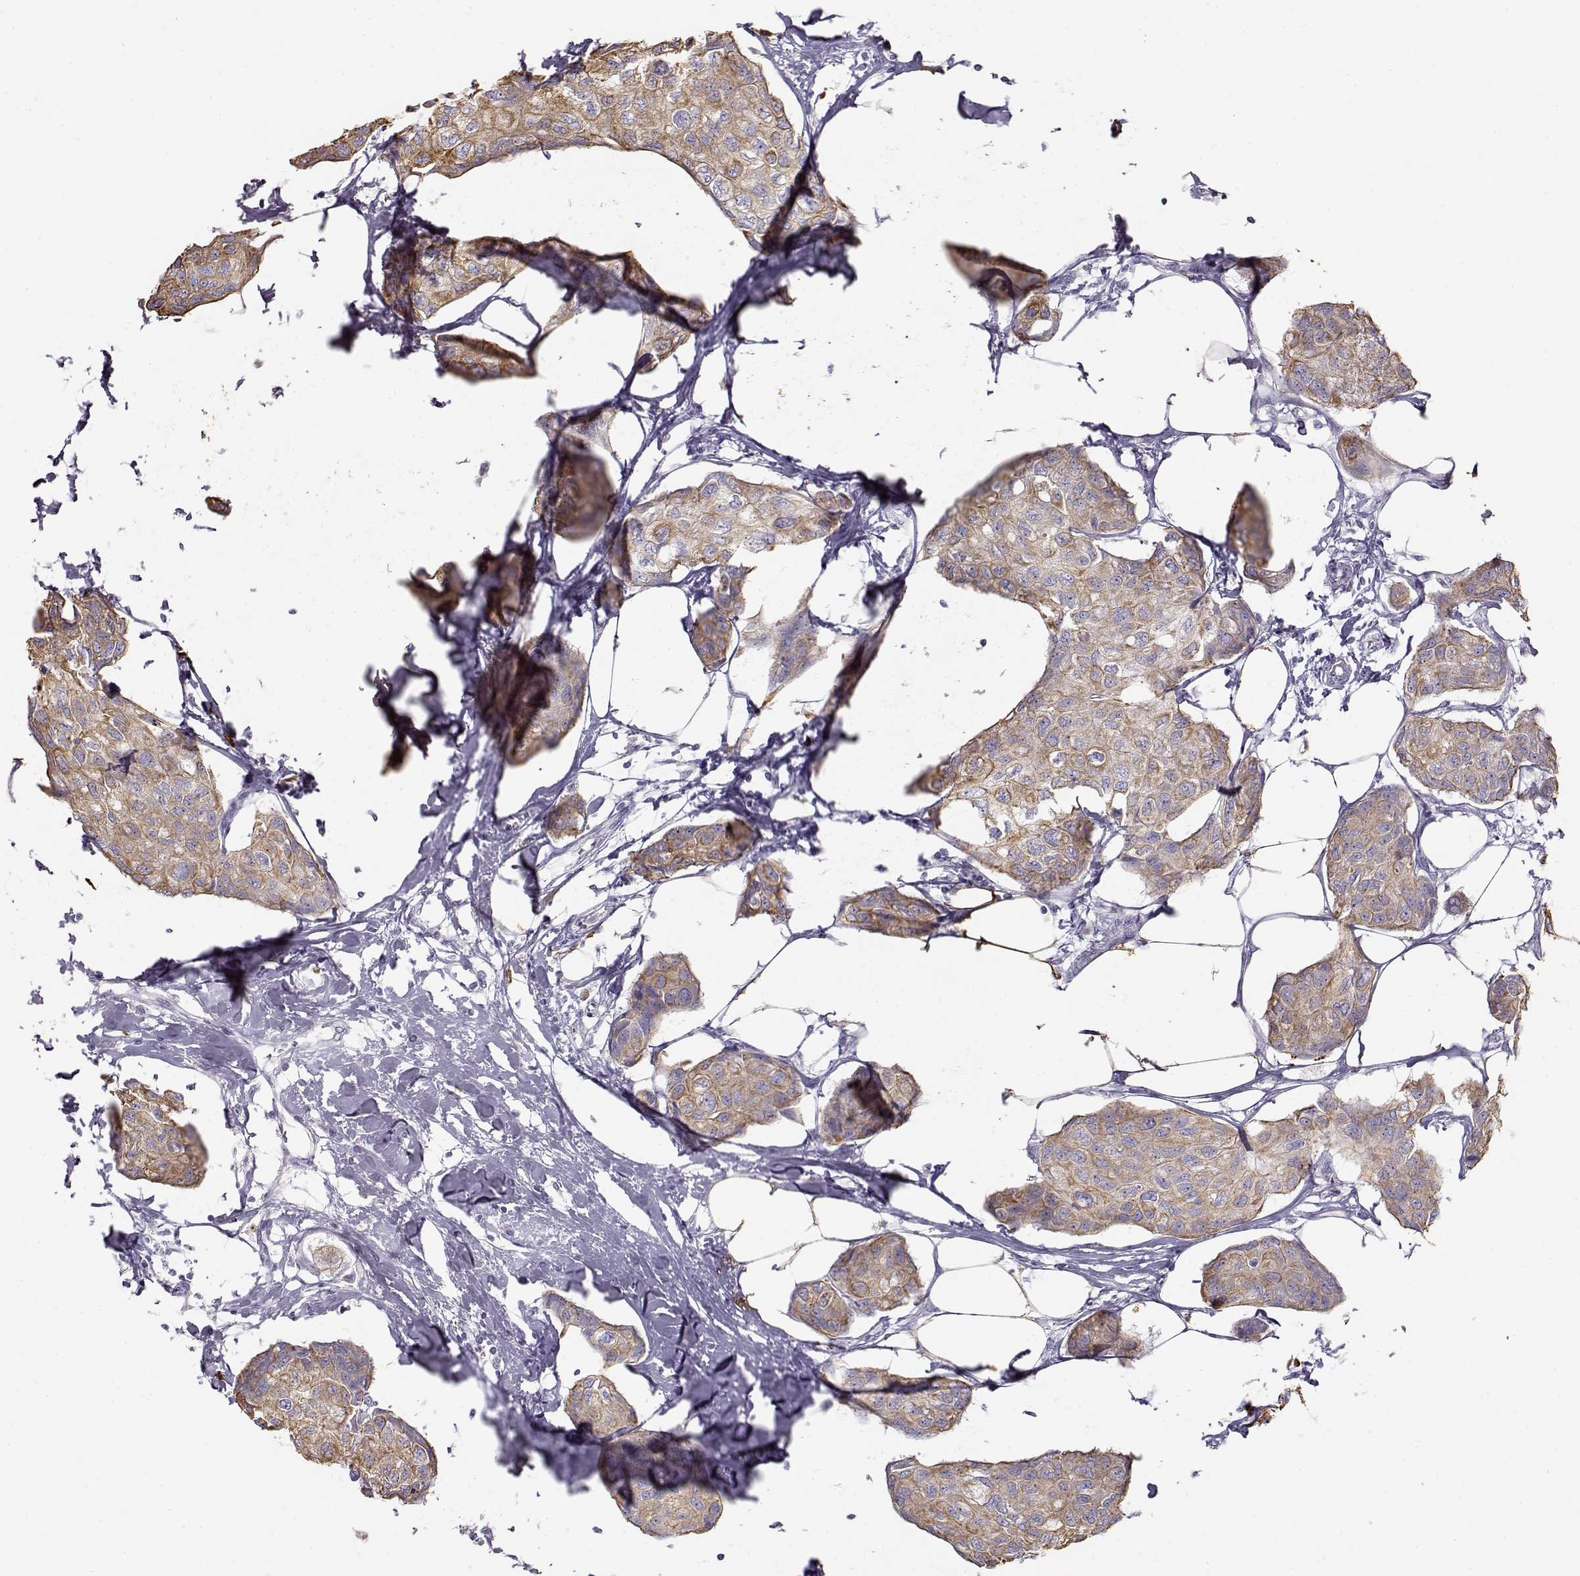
{"staining": {"intensity": "moderate", "quantity": ">75%", "location": "cytoplasmic/membranous"}, "tissue": "breast cancer", "cell_type": "Tumor cells", "image_type": "cancer", "snomed": [{"axis": "morphology", "description": "Duct carcinoma"}, {"axis": "topography", "description": "Breast"}], "caption": "IHC staining of breast intraductal carcinoma, which exhibits medium levels of moderate cytoplasmic/membranous expression in about >75% of tumor cells indicating moderate cytoplasmic/membranous protein positivity. The staining was performed using DAB (brown) for protein detection and nuclei were counterstained in hematoxylin (blue).", "gene": "S100B", "patient": {"sex": "female", "age": 80}}